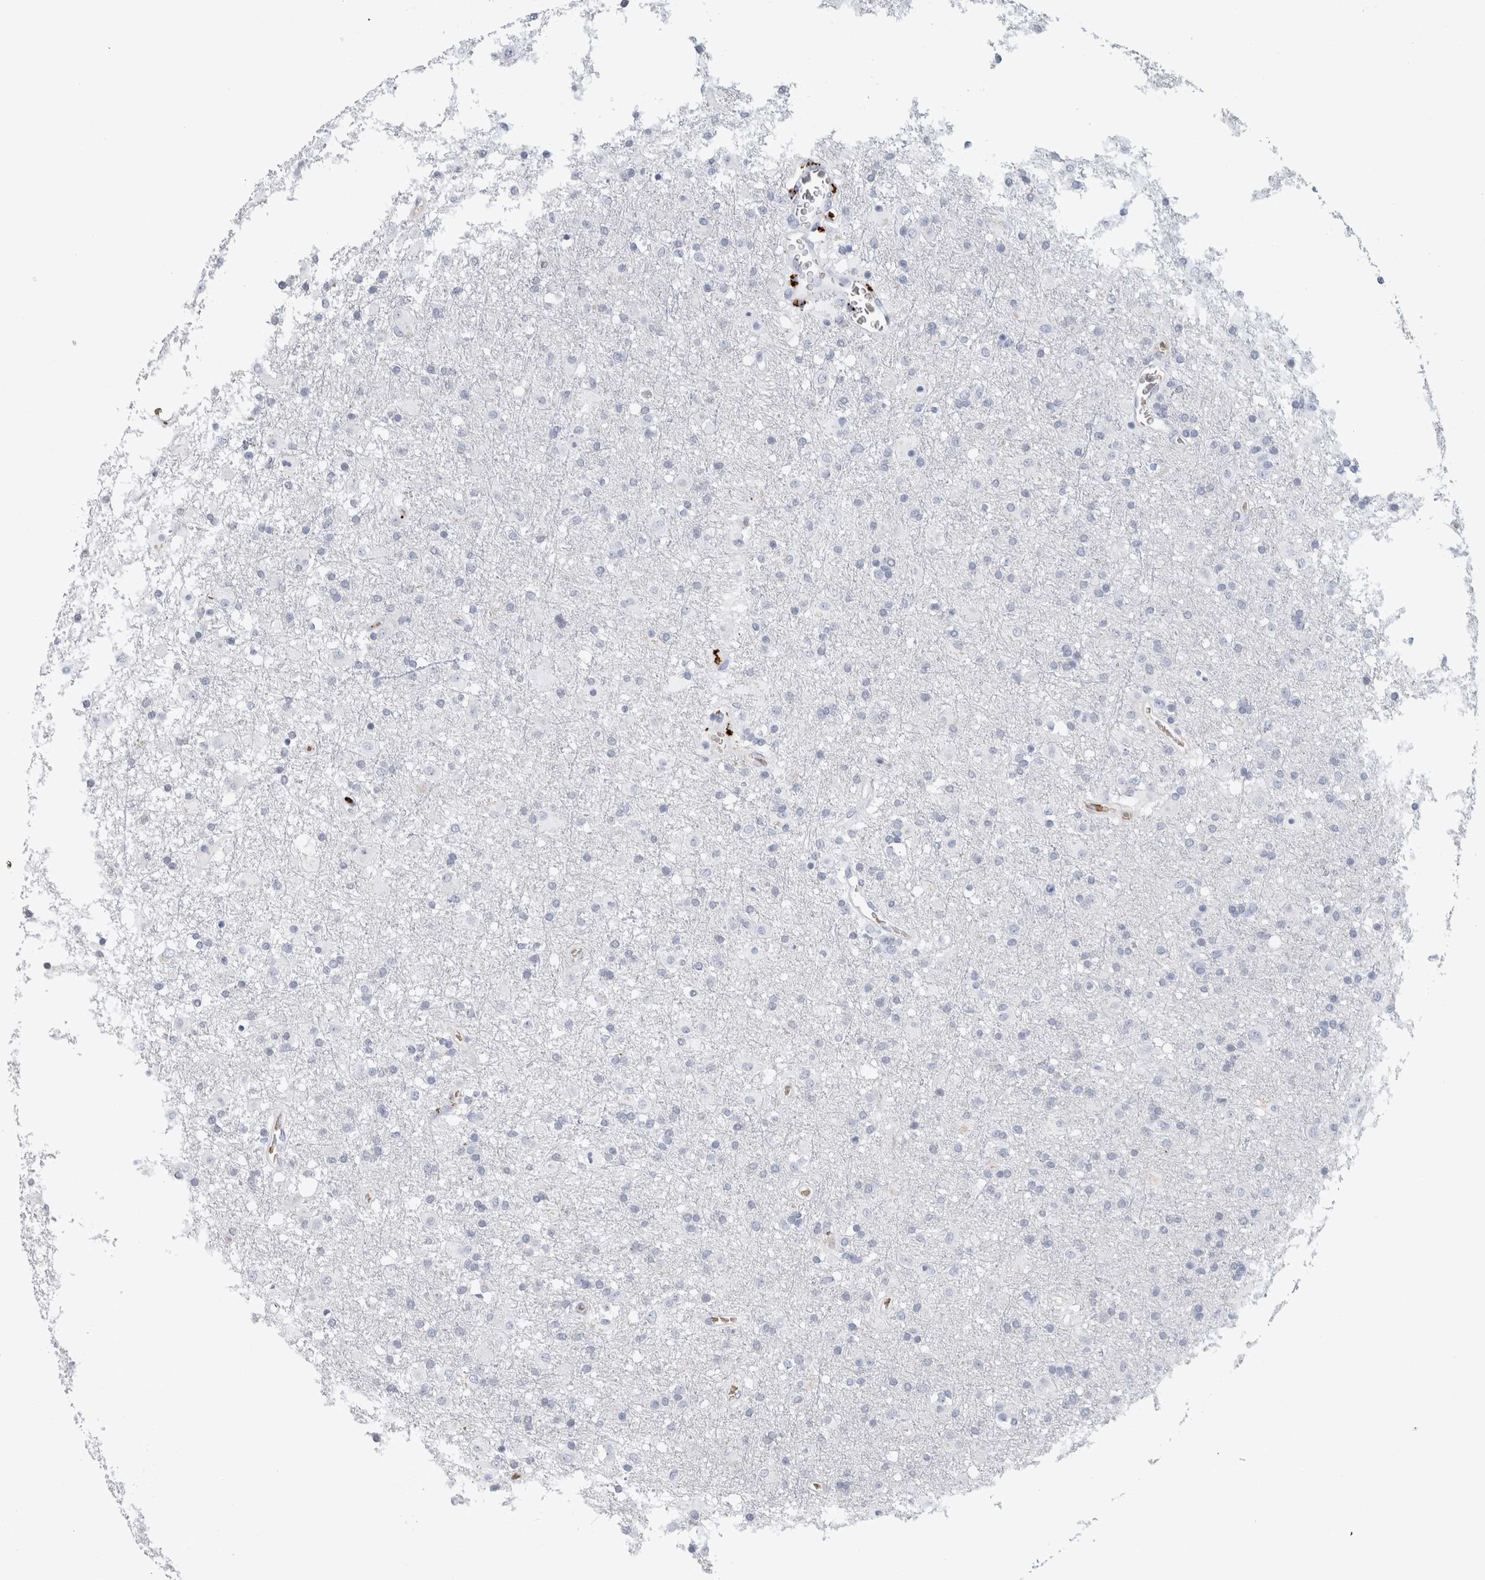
{"staining": {"intensity": "negative", "quantity": "none", "location": "none"}, "tissue": "glioma", "cell_type": "Tumor cells", "image_type": "cancer", "snomed": [{"axis": "morphology", "description": "Glioma, malignant, Low grade"}, {"axis": "topography", "description": "Brain"}], "caption": "This histopathology image is of glioma stained with immunohistochemistry to label a protein in brown with the nuclei are counter-stained blue. There is no staining in tumor cells.", "gene": "CA1", "patient": {"sex": "male", "age": 65}}